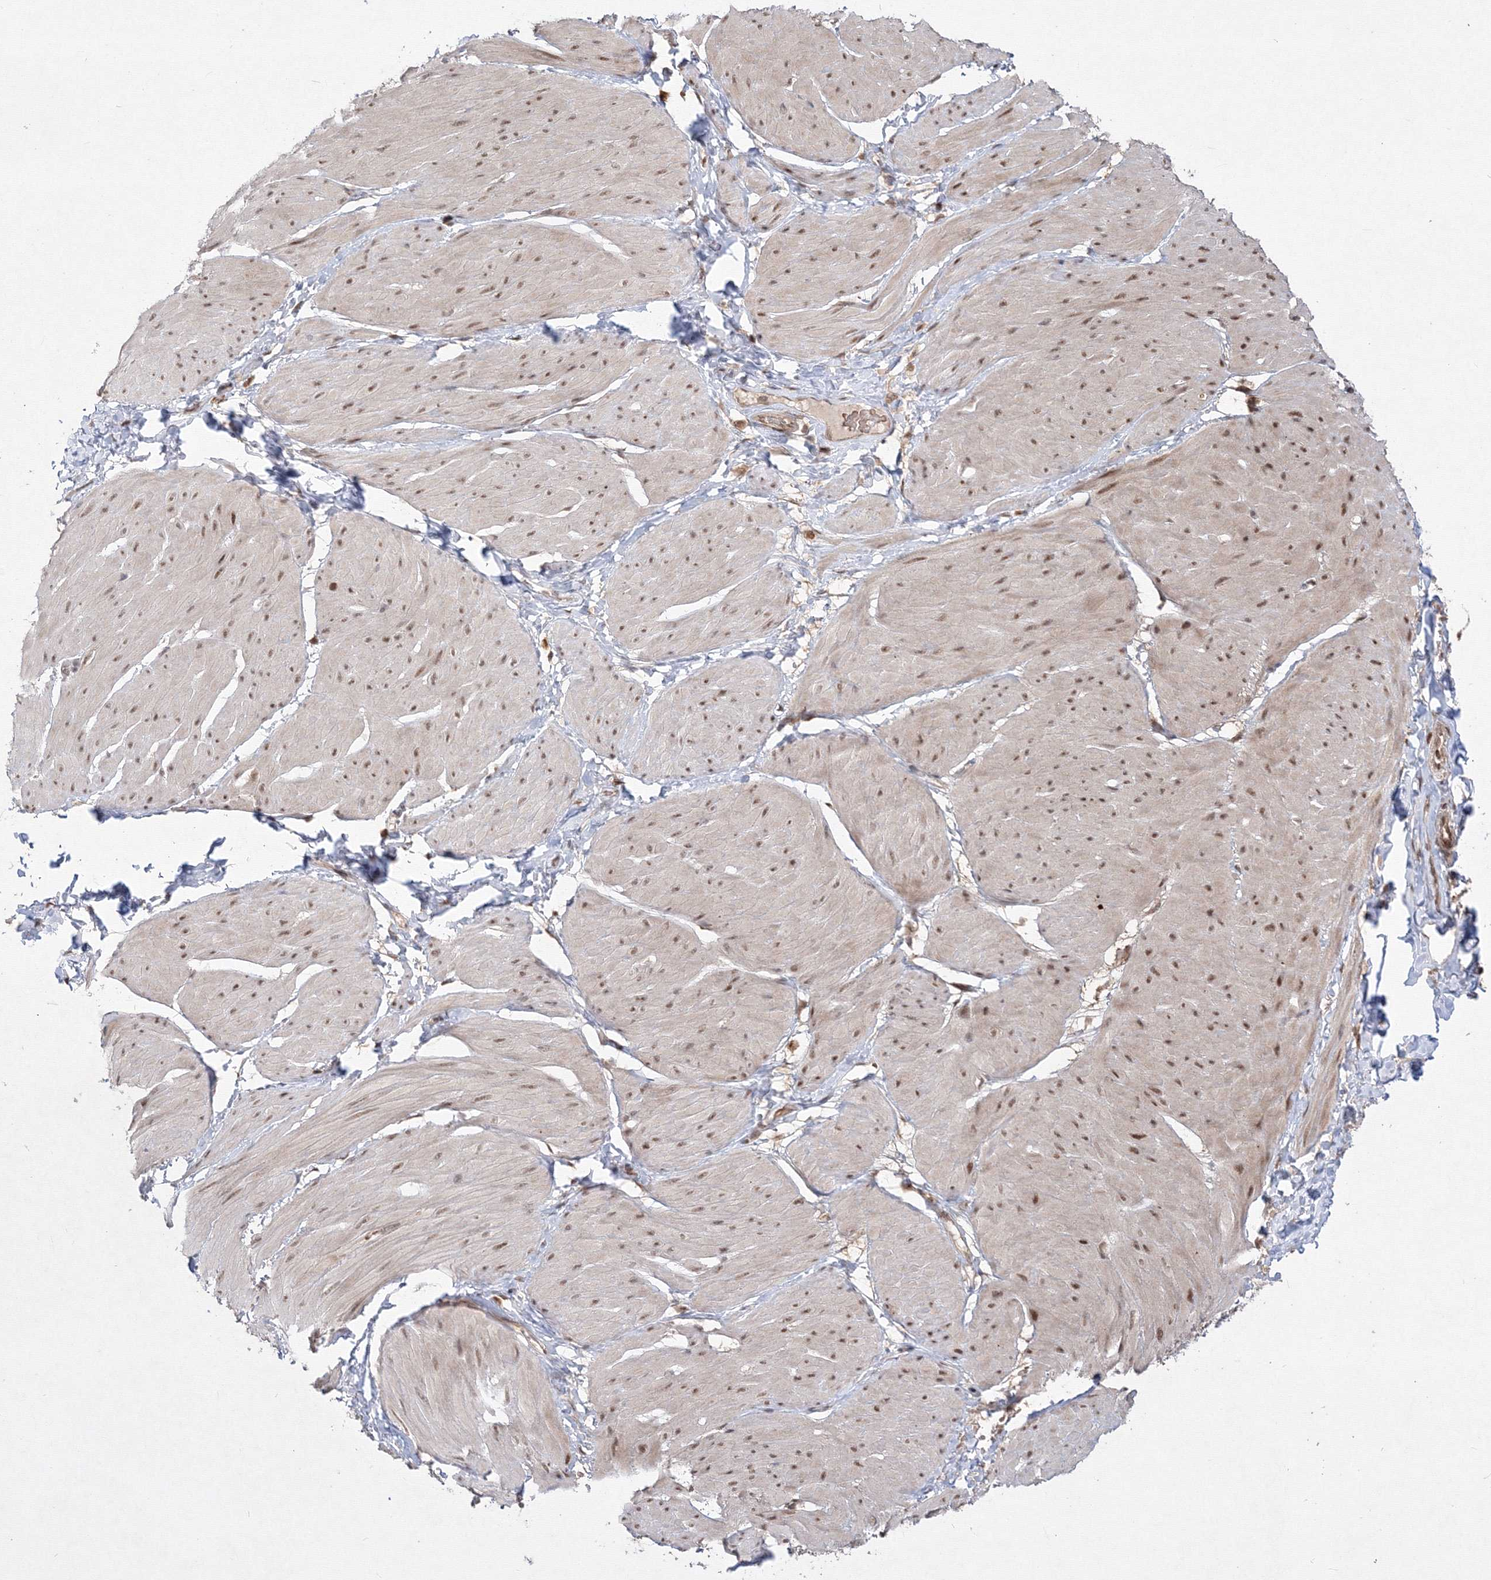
{"staining": {"intensity": "moderate", "quantity": ">75%", "location": "nuclear"}, "tissue": "smooth muscle", "cell_type": "Smooth muscle cells", "image_type": "normal", "snomed": [{"axis": "morphology", "description": "Urothelial carcinoma, High grade"}, {"axis": "topography", "description": "Urinary bladder"}], "caption": "Brown immunohistochemical staining in benign smooth muscle reveals moderate nuclear positivity in approximately >75% of smooth muscle cells. Ihc stains the protein of interest in brown and the nuclei are stained blue.", "gene": "COPS4", "patient": {"sex": "male", "age": 46}}